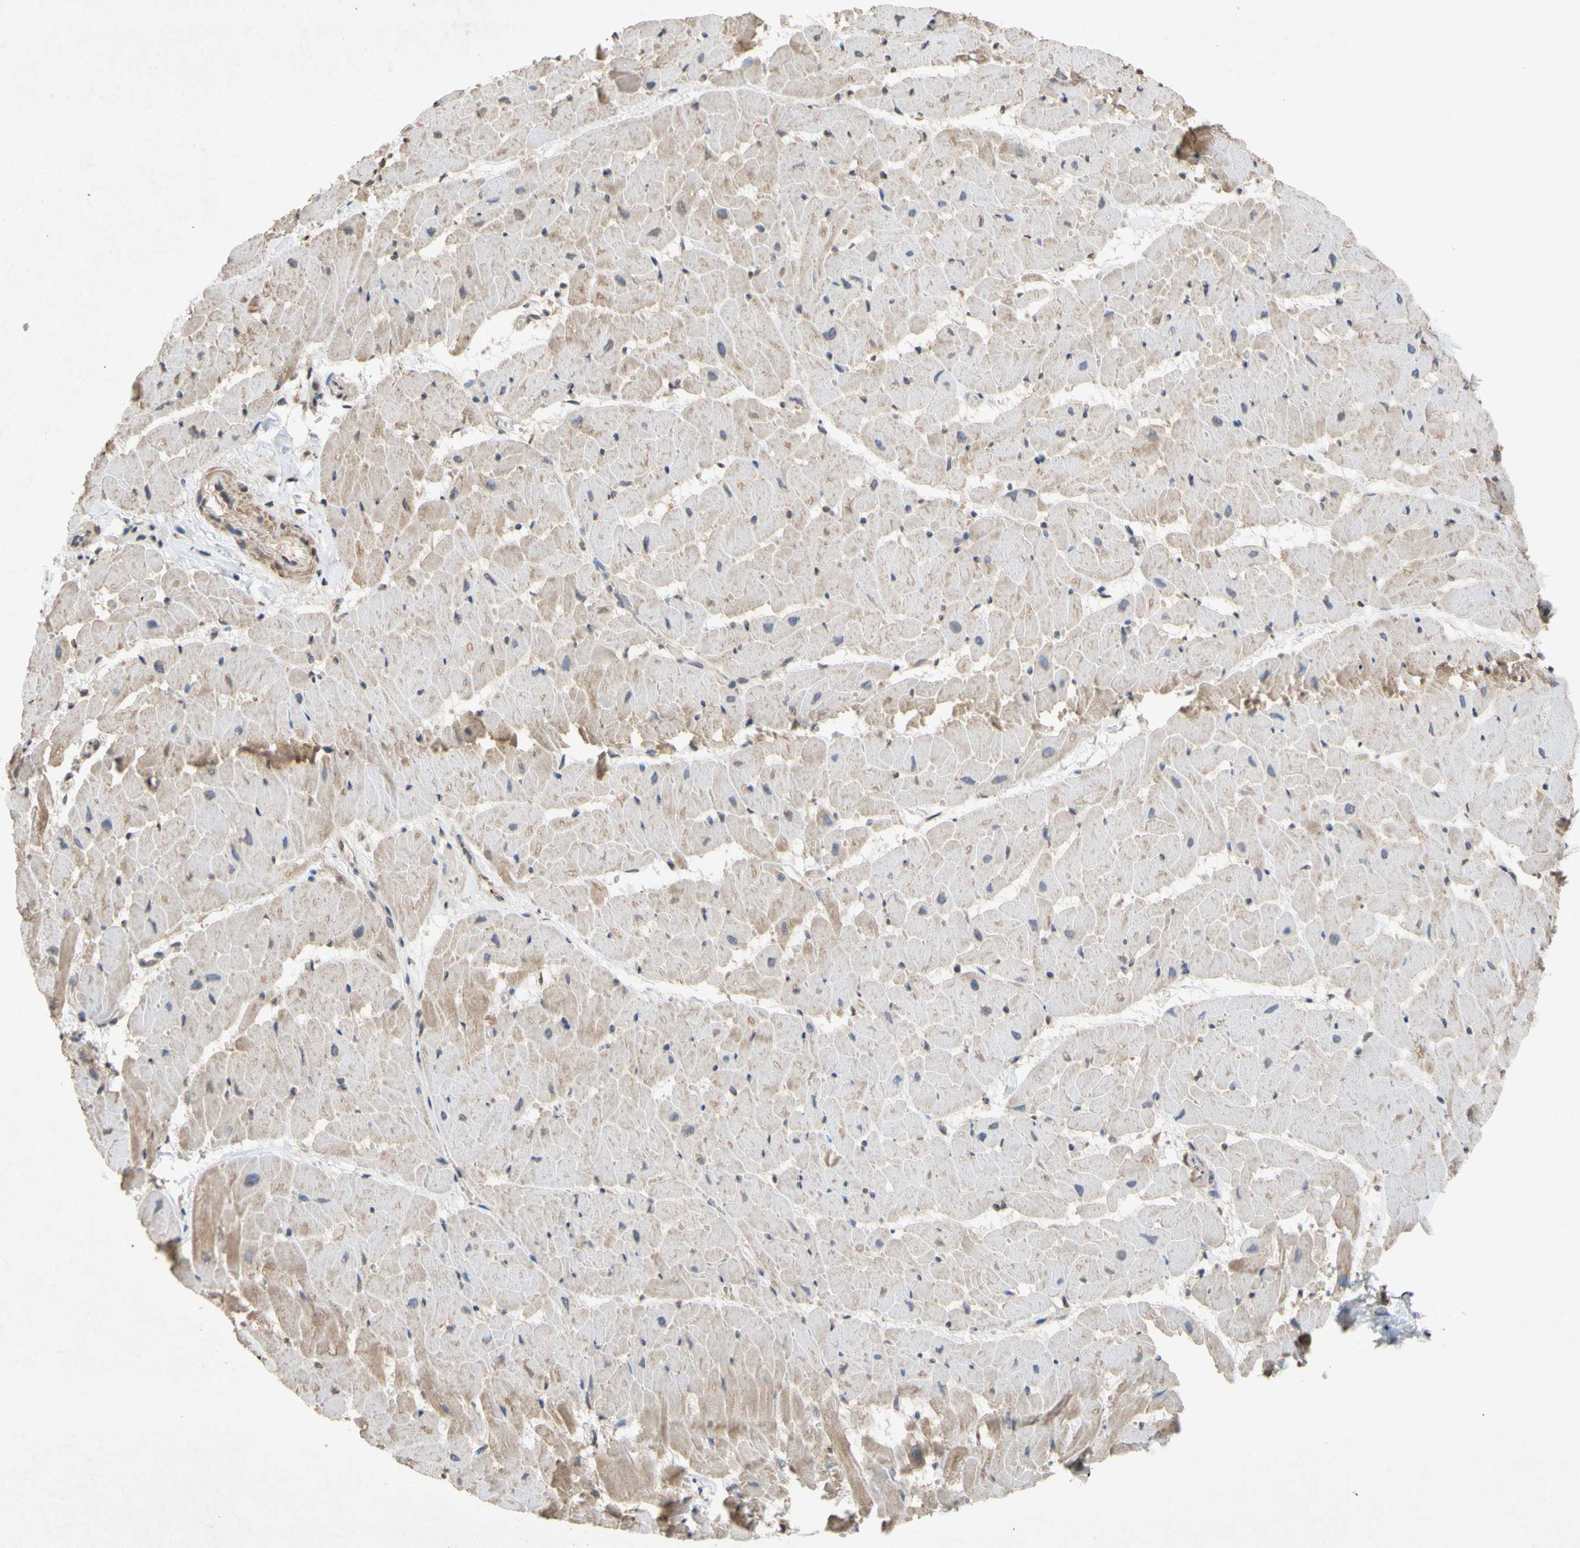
{"staining": {"intensity": "weak", "quantity": "25%-75%", "location": "cytoplasmic/membranous"}, "tissue": "heart muscle", "cell_type": "Cardiomyocytes", "image_type": "normal", "snomed": [{"axis": "morphology", "description": "Normal tissue, NOS"}, {"axis": "topography", "description": "Heart"}], "caption": "Immunohistochemistry (IHC) of unremarkable human heart muscle exhibits low levels of weak cytoplasmic/membranous expression in approximately 25%-75% of cardiomyocytes. The protein is stained brown, and the nuclei are stained in blue (DAB IHC with brightfield microscopy, high magnification).", "gene": "NECTIN3", "patient": {"sex": "female", "age": 19}}